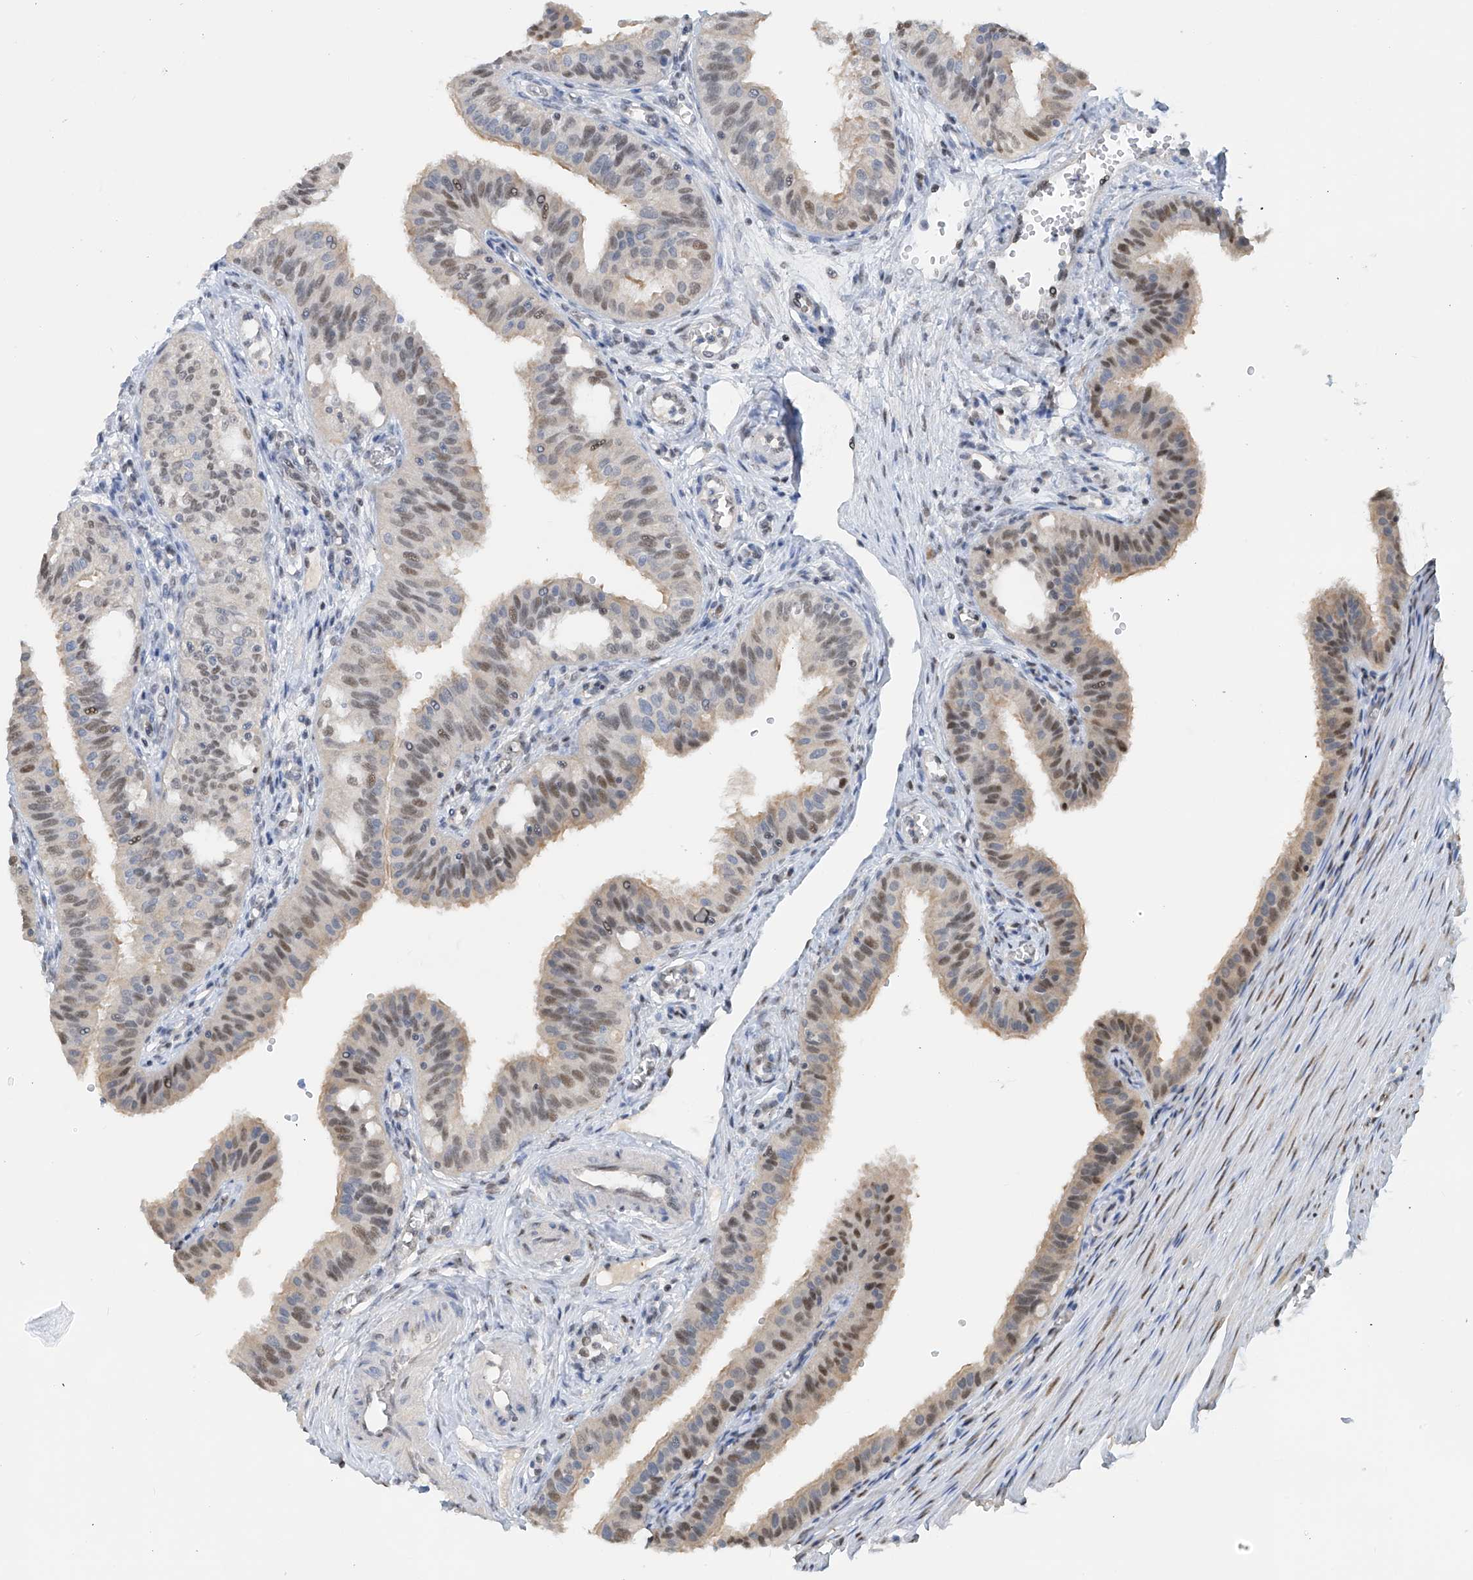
{"staining": {"intensity": "weak", "quantity": "25%-75%", "location": "cytoplasmic/membranous,nuclear"}, "tissue": "fallopian tube", "cell_type": "Glandular cells", "image_type": "normal", "snomed": [{"axis": "morphology", "description": "Normal tissue, NOS"}, {"axis": "topography", "description": "Fallopian tube"}, {"axis": "topography", "description": "Ovary"}], "caption": "Protein expression analysis of benign fallopian tube exhibits weak cytoplasmic/membranous,nuclear staining in approximately 25%-75% of glandular cells. (Brightfield microscopy of DAB IHC at high magnification).", "gene": "PMM1", "patient": {"sex": "female", "age": 42}}